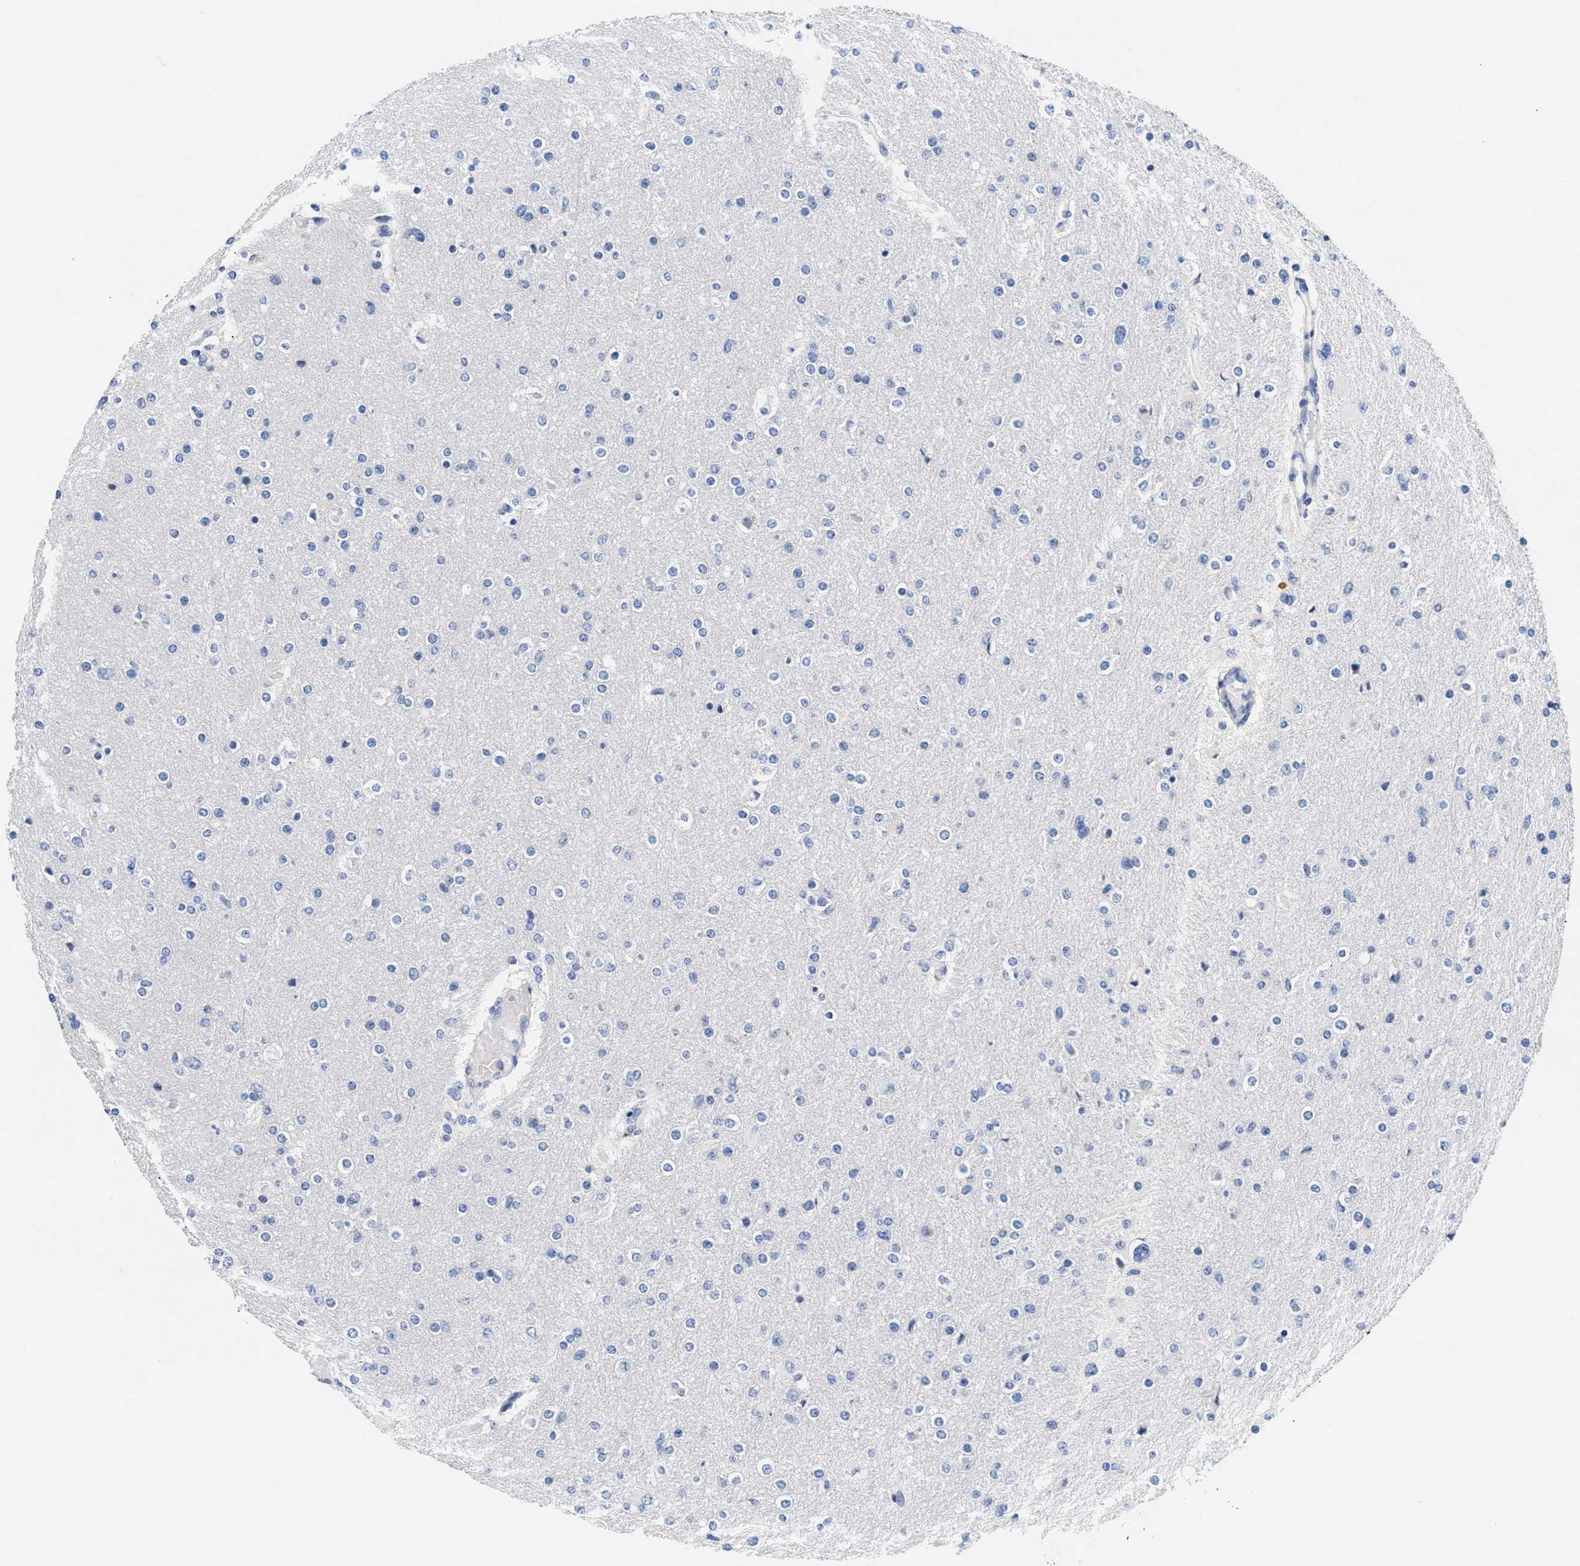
{"staining": {"intensity": "negative", "quantity": "none", "location": "none"}, "tissue": "glioma", "cell_type": "Tumor cells", "image_type": "cancer", "snomed": [{"axis": "morphology", "description": "Glioma, malignant, High grade"}, {"axis": "topography", "description": "Cerebral cortex"}], "caption": "An immunohistochemistry (IHC) photomicrograph of malignant high-grade glioma is shown. There is no staining in tumor cells of malignant high-grade glioma.", "gene": "ACTL7B", "patient": {"sex": "female", "age": 36}}